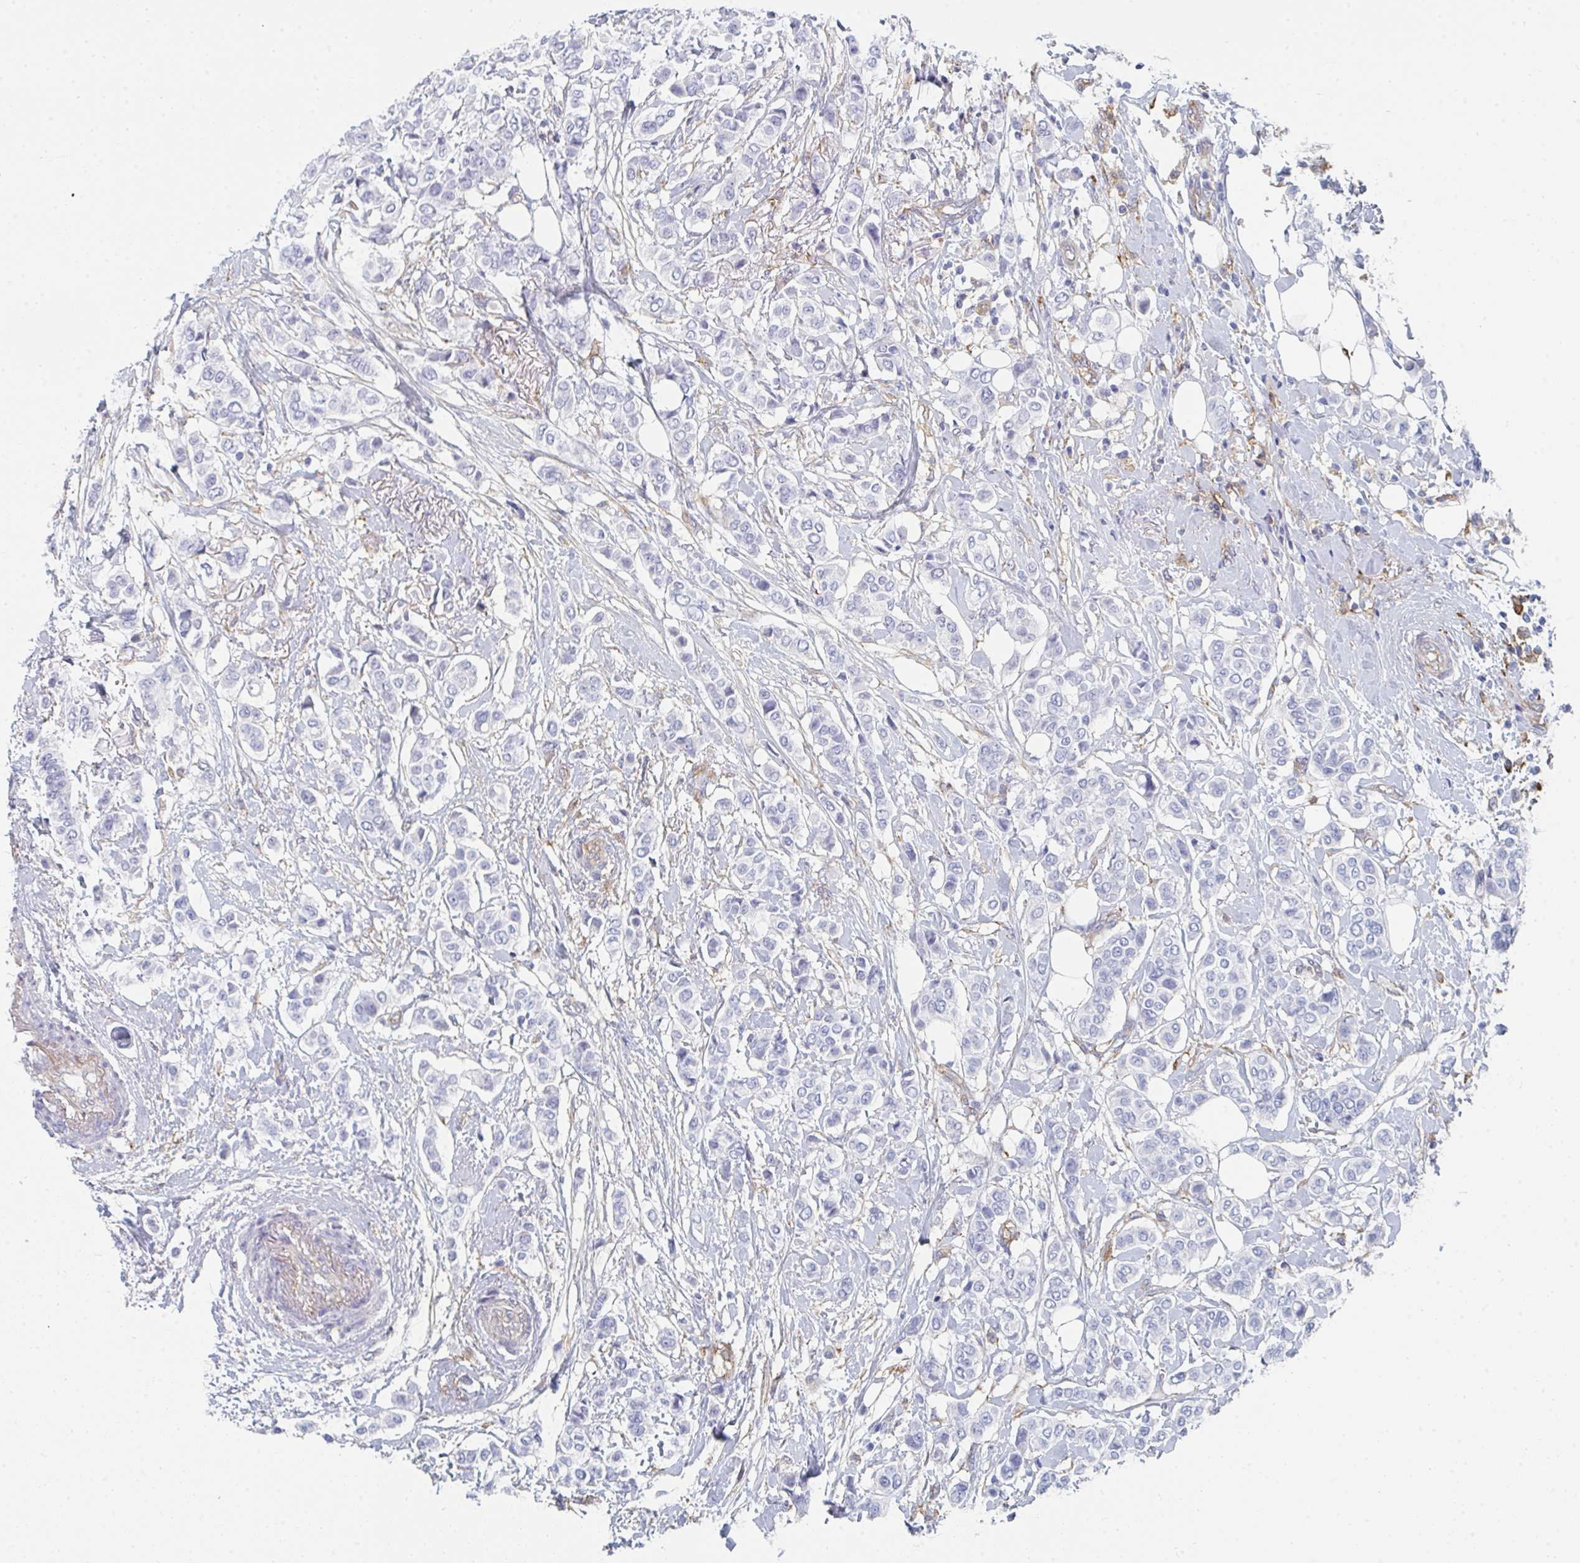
{"staining": {"intensity": "negative", "quantity": "none", "location": "none"}, "tissue": "breast cancer", "cell_type": "Tumor cells", "image_type": "cancer", "snomed": [{"axis": "morphology", "description": "Lobular carcinoma"}, {"axis": "topography", "description": "Breast"}], "caption": "Tumor cells are negative for protein expression in human breast lobular carcinoma.", "gene": "DAB2", "patient": {"sex": "female", "age": 51}}